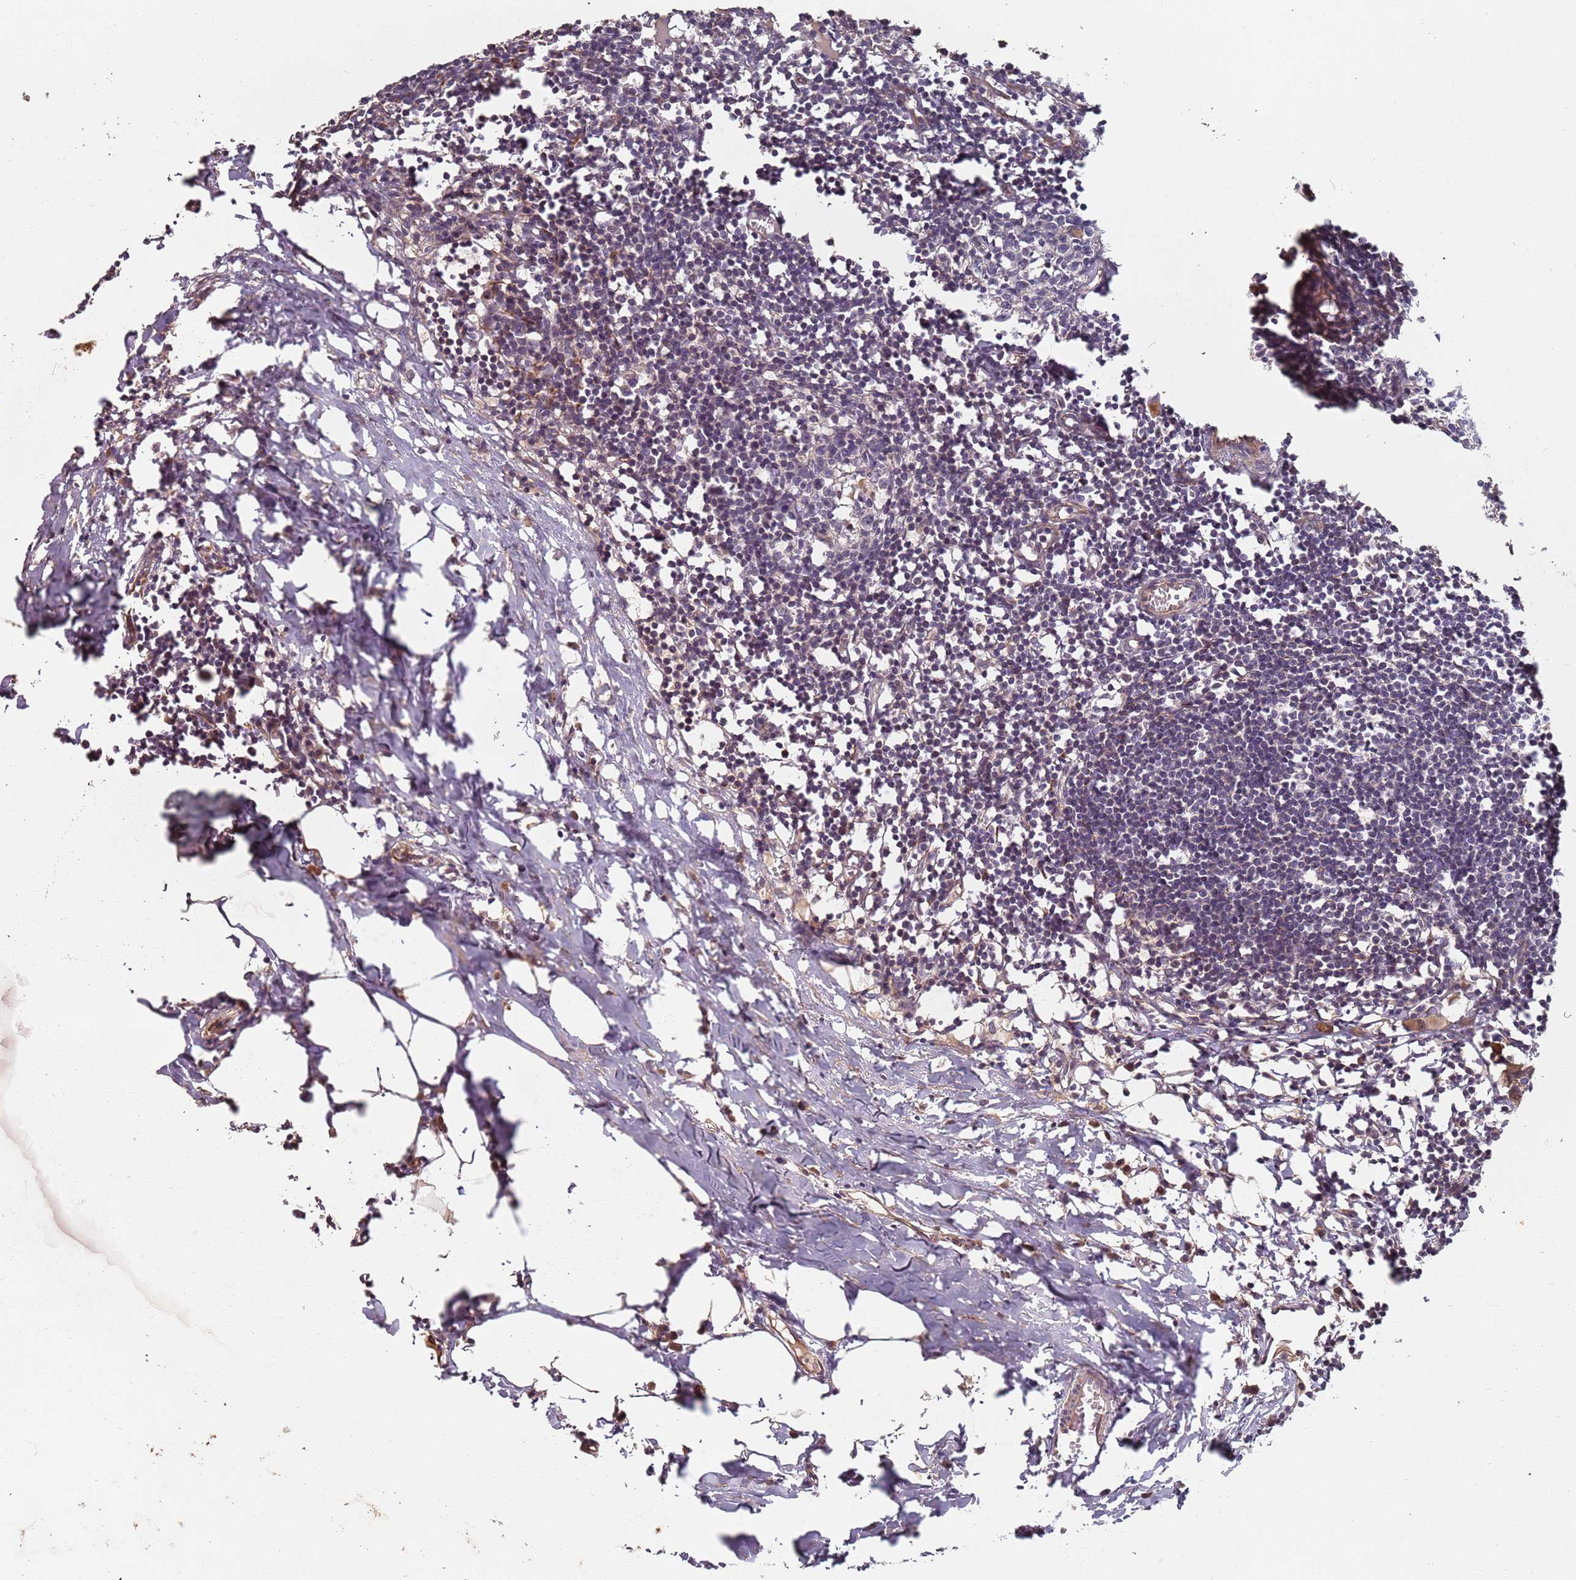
{"staining": {"intensity": "negative", "quantity": "none", "location": "none"}, "tissue": "lymph node", "cell_type": "Germinal center cells", "image_type": "normal", "snomed": [{"axis": "morphology", "description": "Normal tissue, NOS"}, {"axis": "morphology", "description": "Malignant melanoma, Metastatic site"}, {"axis": "topography", "description": "Lymph node"}], "caption": "High power microscopy histopathology image of an IHC micrograph of normal lymph node, revealing no significant positivity in germinal center cells. The staining was performed using DAB (3,3'-diaminobenzidine) to visualize the protein expression in brown, while the nuclei were stained in blue with hematoxylin (Magnification: 20x).", "gene": "SDCCAG8", "patient": {"sex": "male", "age": 41}}